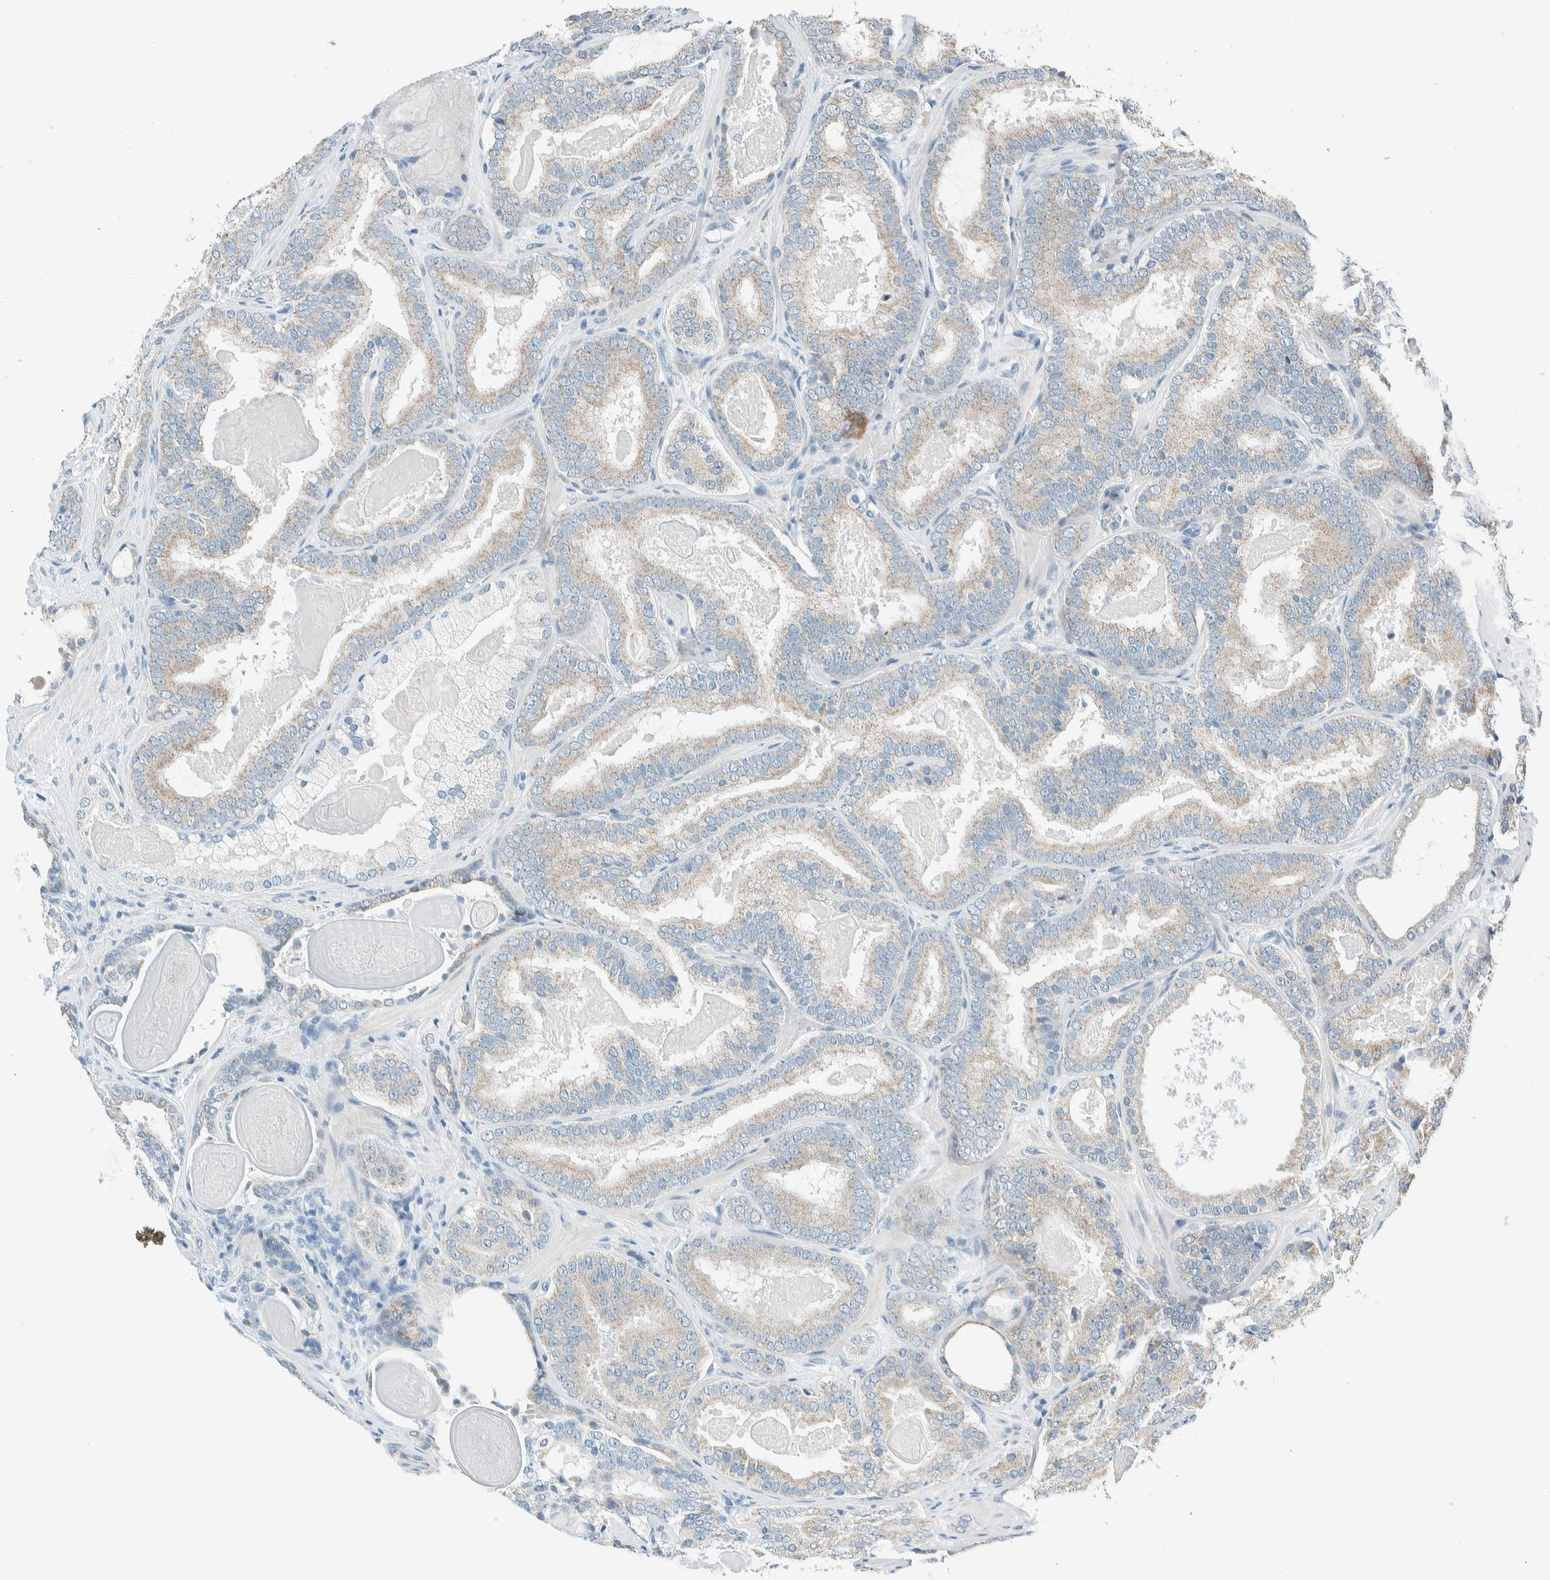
{"staining": {"intensity": "weak", "quantity": "<25%", "location": "cytoplasmic/membranous"}, "tissue": "prostate cancer", "cell_type": "Tumor cells", "image_type": "cancer", "snomed": [{"axis": "morphology", "description": "Adenocarcinoma, High grade"}, {"axis": "topography", "description": "Prostate"}], "caption": "DAB (3,3'-diaminobenzidine) immunohistochemical staining of prostate cancer (high-grade adenocarcinoma) exhibits no significant staining in tumor cells.", "gene": "ALDH7A1", "patient": {"sex": "male", "age": 60}}